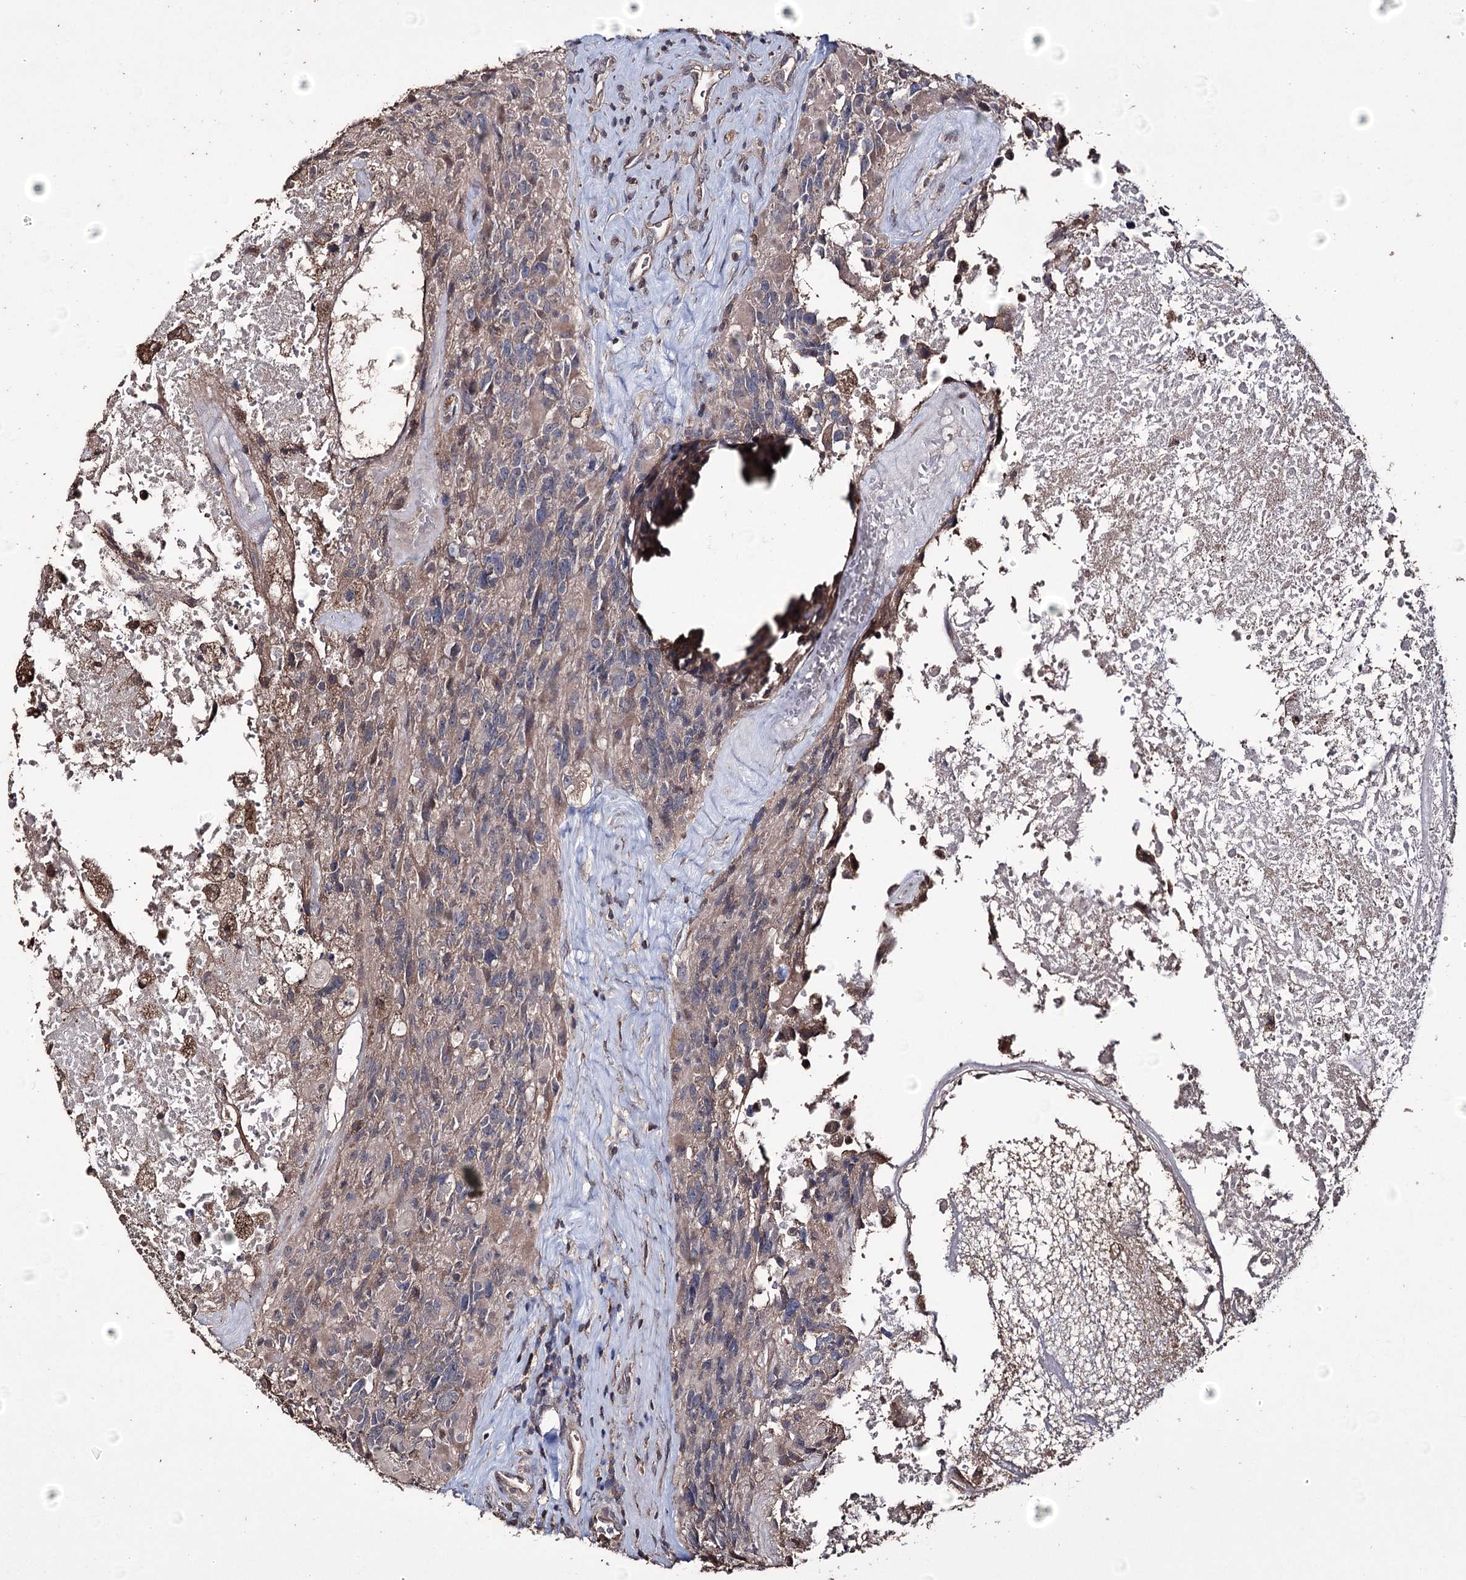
{"staining": {"intensity": "weak", "quantity": "<25%", "location": "cytoplasmic/membranous"}, "tissue": "glioma", "cell_type": "Tumor cells", "image_type": "cancer", "snomed": [{"axis": "morphology", "description": "Glioma, malignant, High grade"}, {"axis": "topography", "description": "Brain"}], "caption": "This is a image of IHC staining of glioma, which shows no staining in tumor cells. The staining is performed using DAB brown chromogen with nuclei counter-stained in using hematoxylin.", "gene": "ZNF662", "patient": {"sex": "male", "age": 76}}